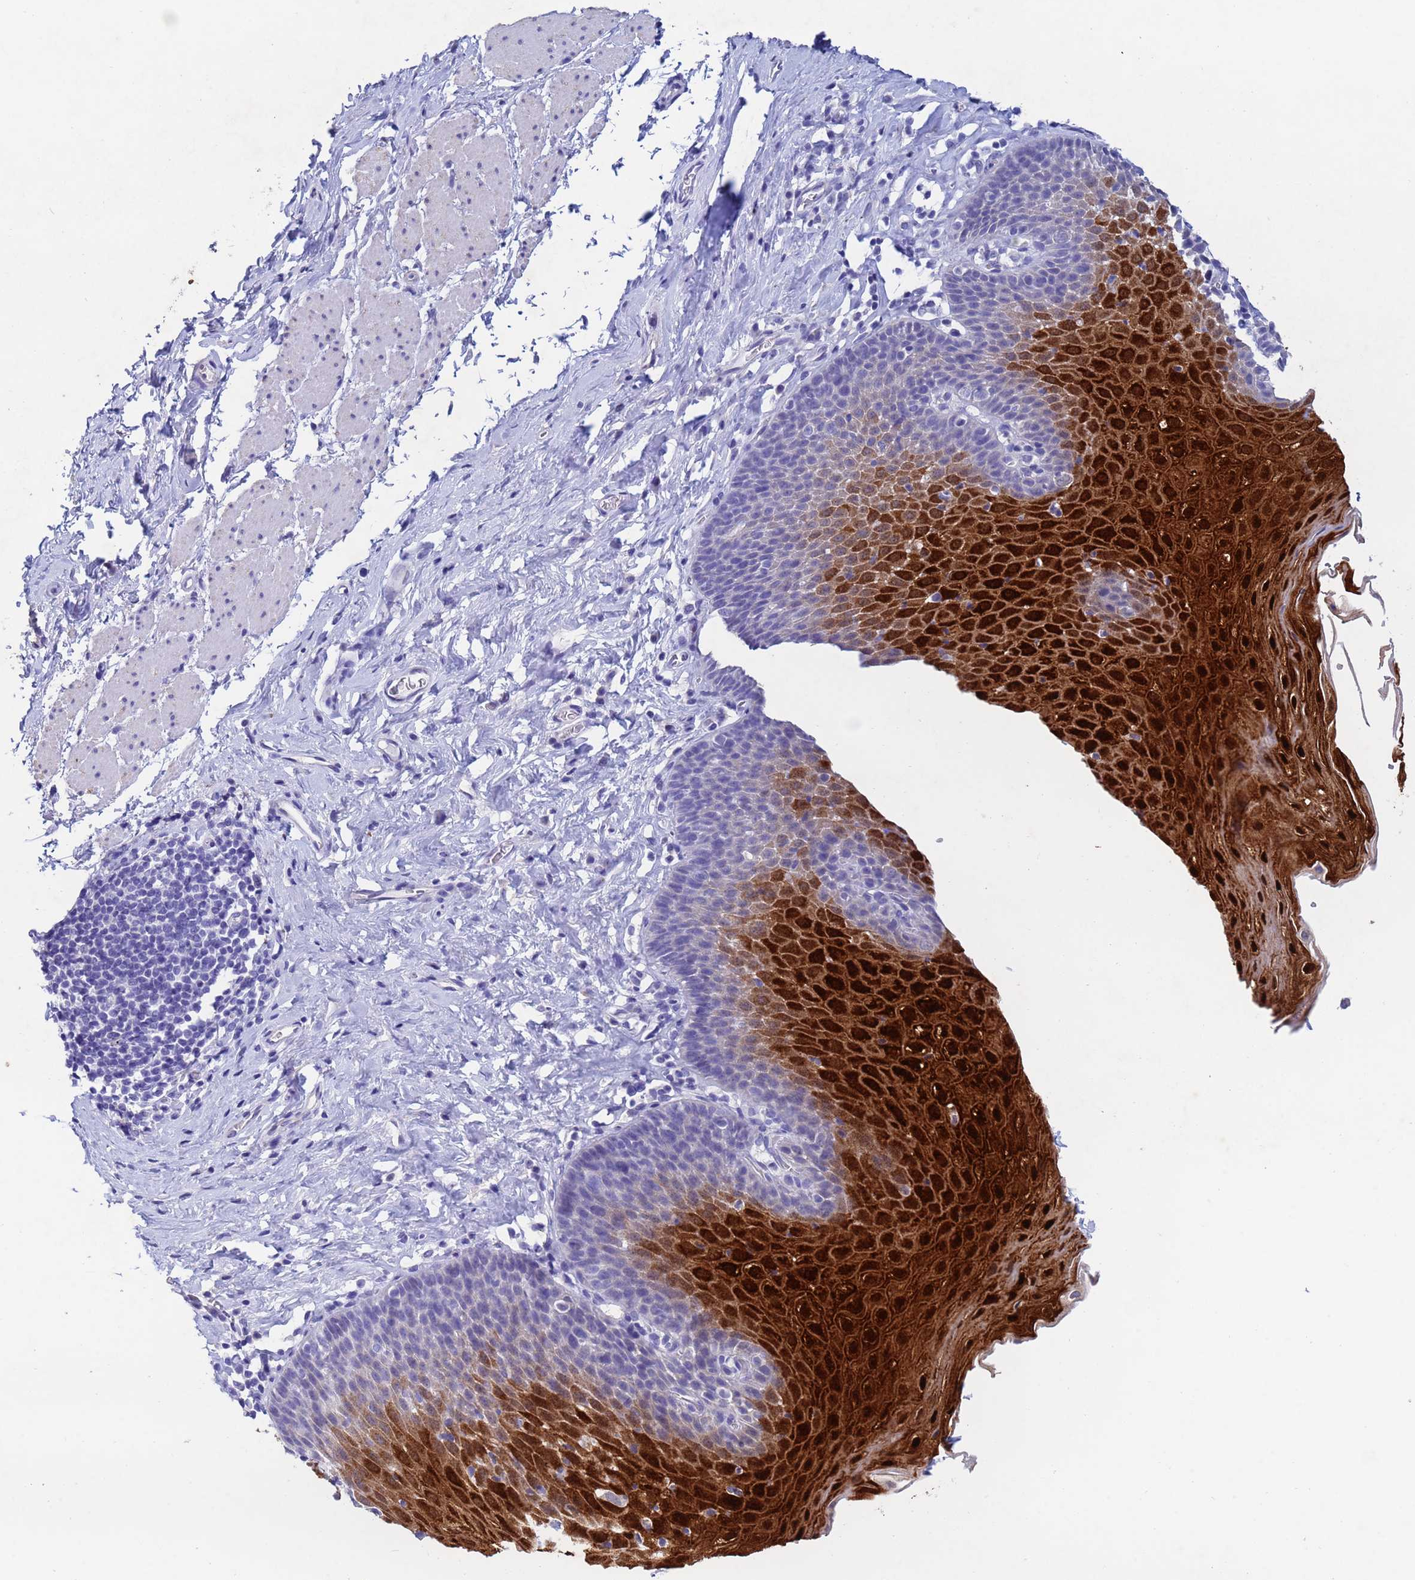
{"staining": {"intensity": "strong", "quantity": "25%-75%", "location": "cytoplasmic/membranous,nuclear"}, "tissue": "esophagus", "cell_type": "Squamous epithelial cells", "image_type": "normal", "snomed": [{"axis": "morphology", "description": "Normal tissue, NOS"}, {"axis": "topography", "description": "Esophagus"}], "caption": "Strong cytoplasmic/membranous,nuclear staining is seen in approximately 25%-75% of squamous epithelial cells in unremarkable esophagus.", "gene": "CSTB", "patient": {"sex": "female", "age": 61}}